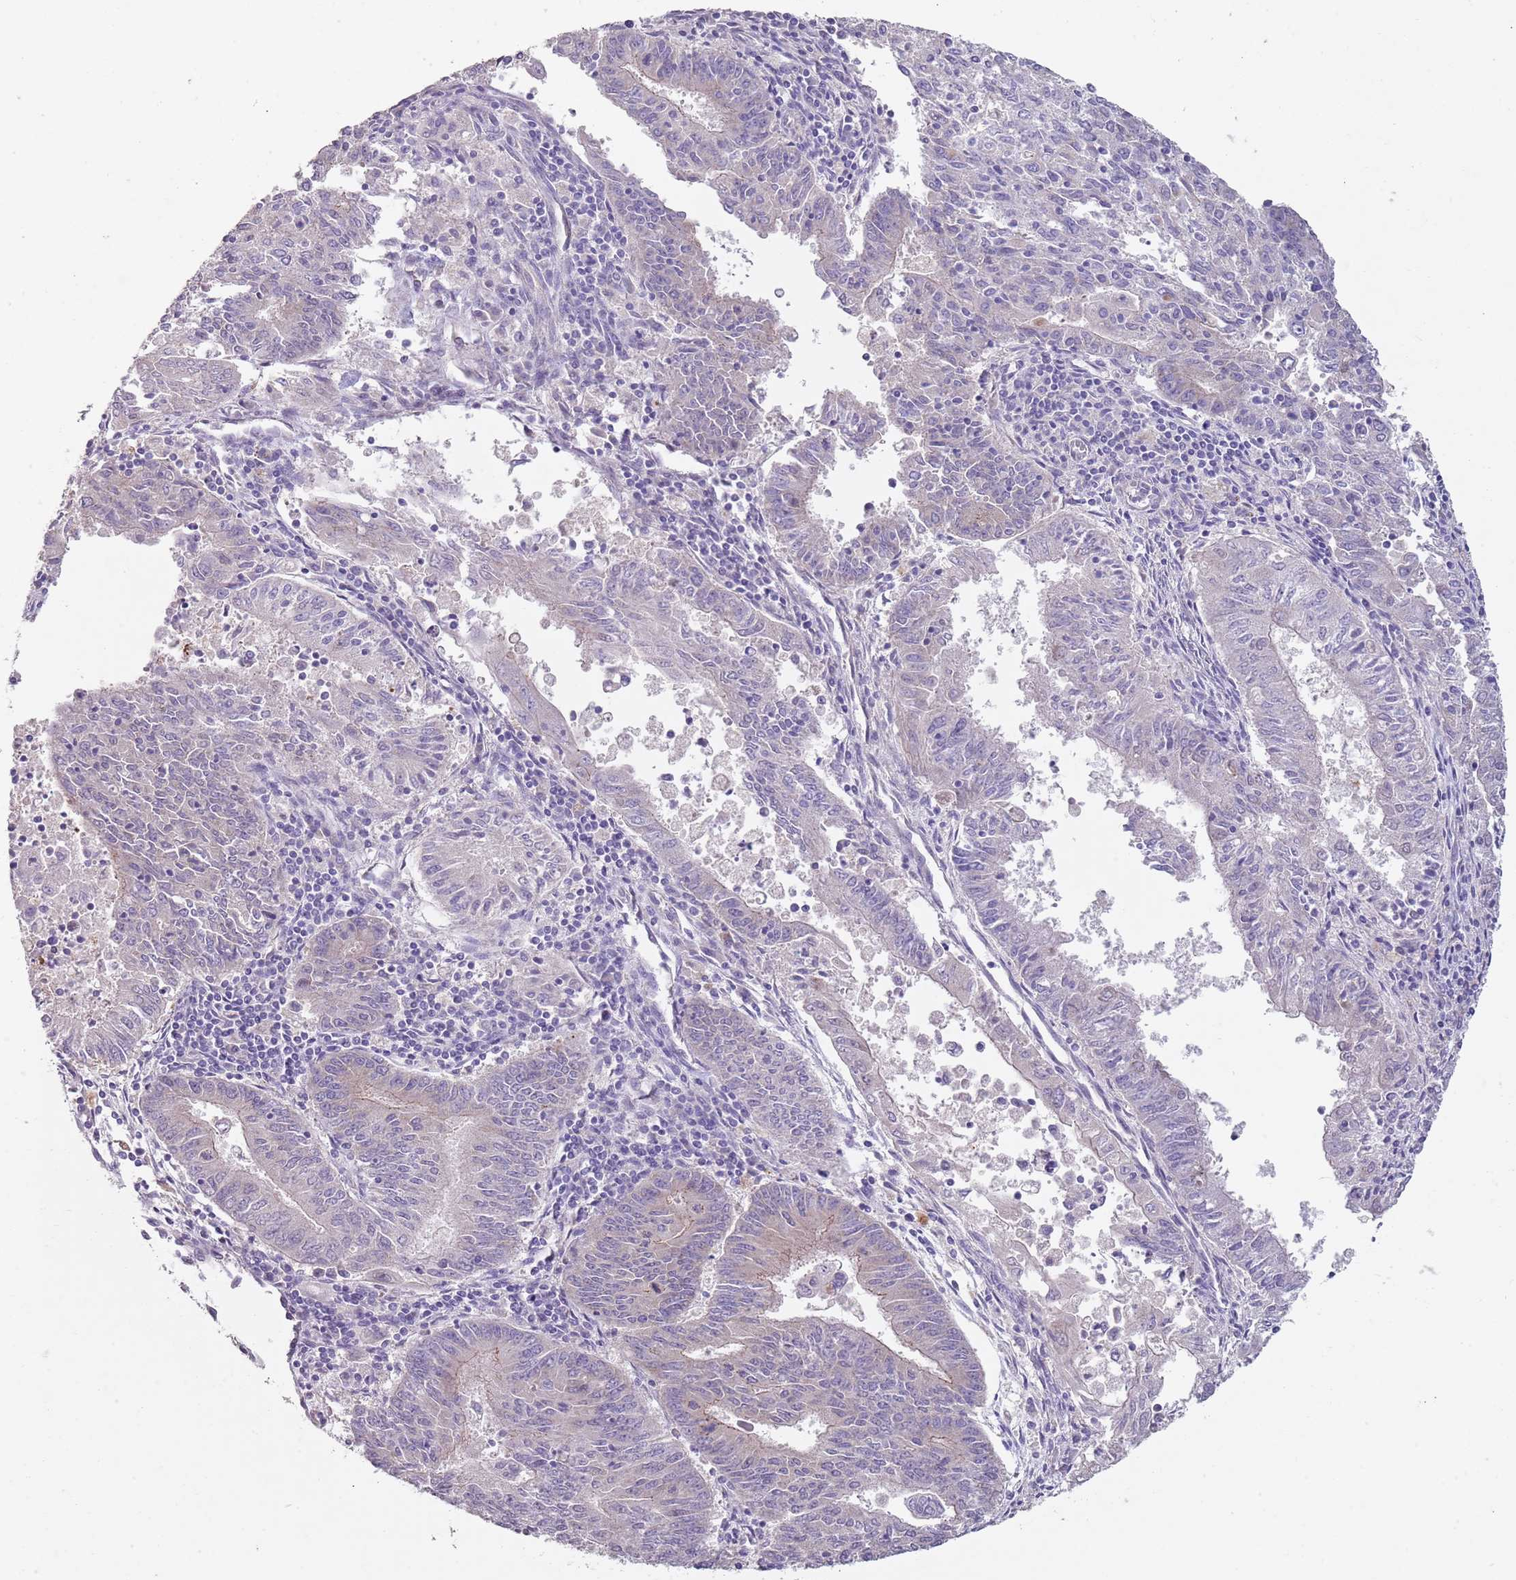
{"staining": {"intensity": "negative", "quantity": "none", "location": "none"}, "tissue": "endometrial cancer", "cell_type": "Tumor cells", "image_type": "cancer", "snomed": [{"axis": "morphology", "description": "Adenocarcinoma, NOS"}, {"axis": "topography", "description": "Endometrium"}], "caption": "Immunohistochemistry image of endometrial cancer (adenocarcinoma) stained for a protein (brown), which demonstrates no staining in tumor cells.", "gene": "ZNF583", "patient": {"sex": "female", "age": 59}}